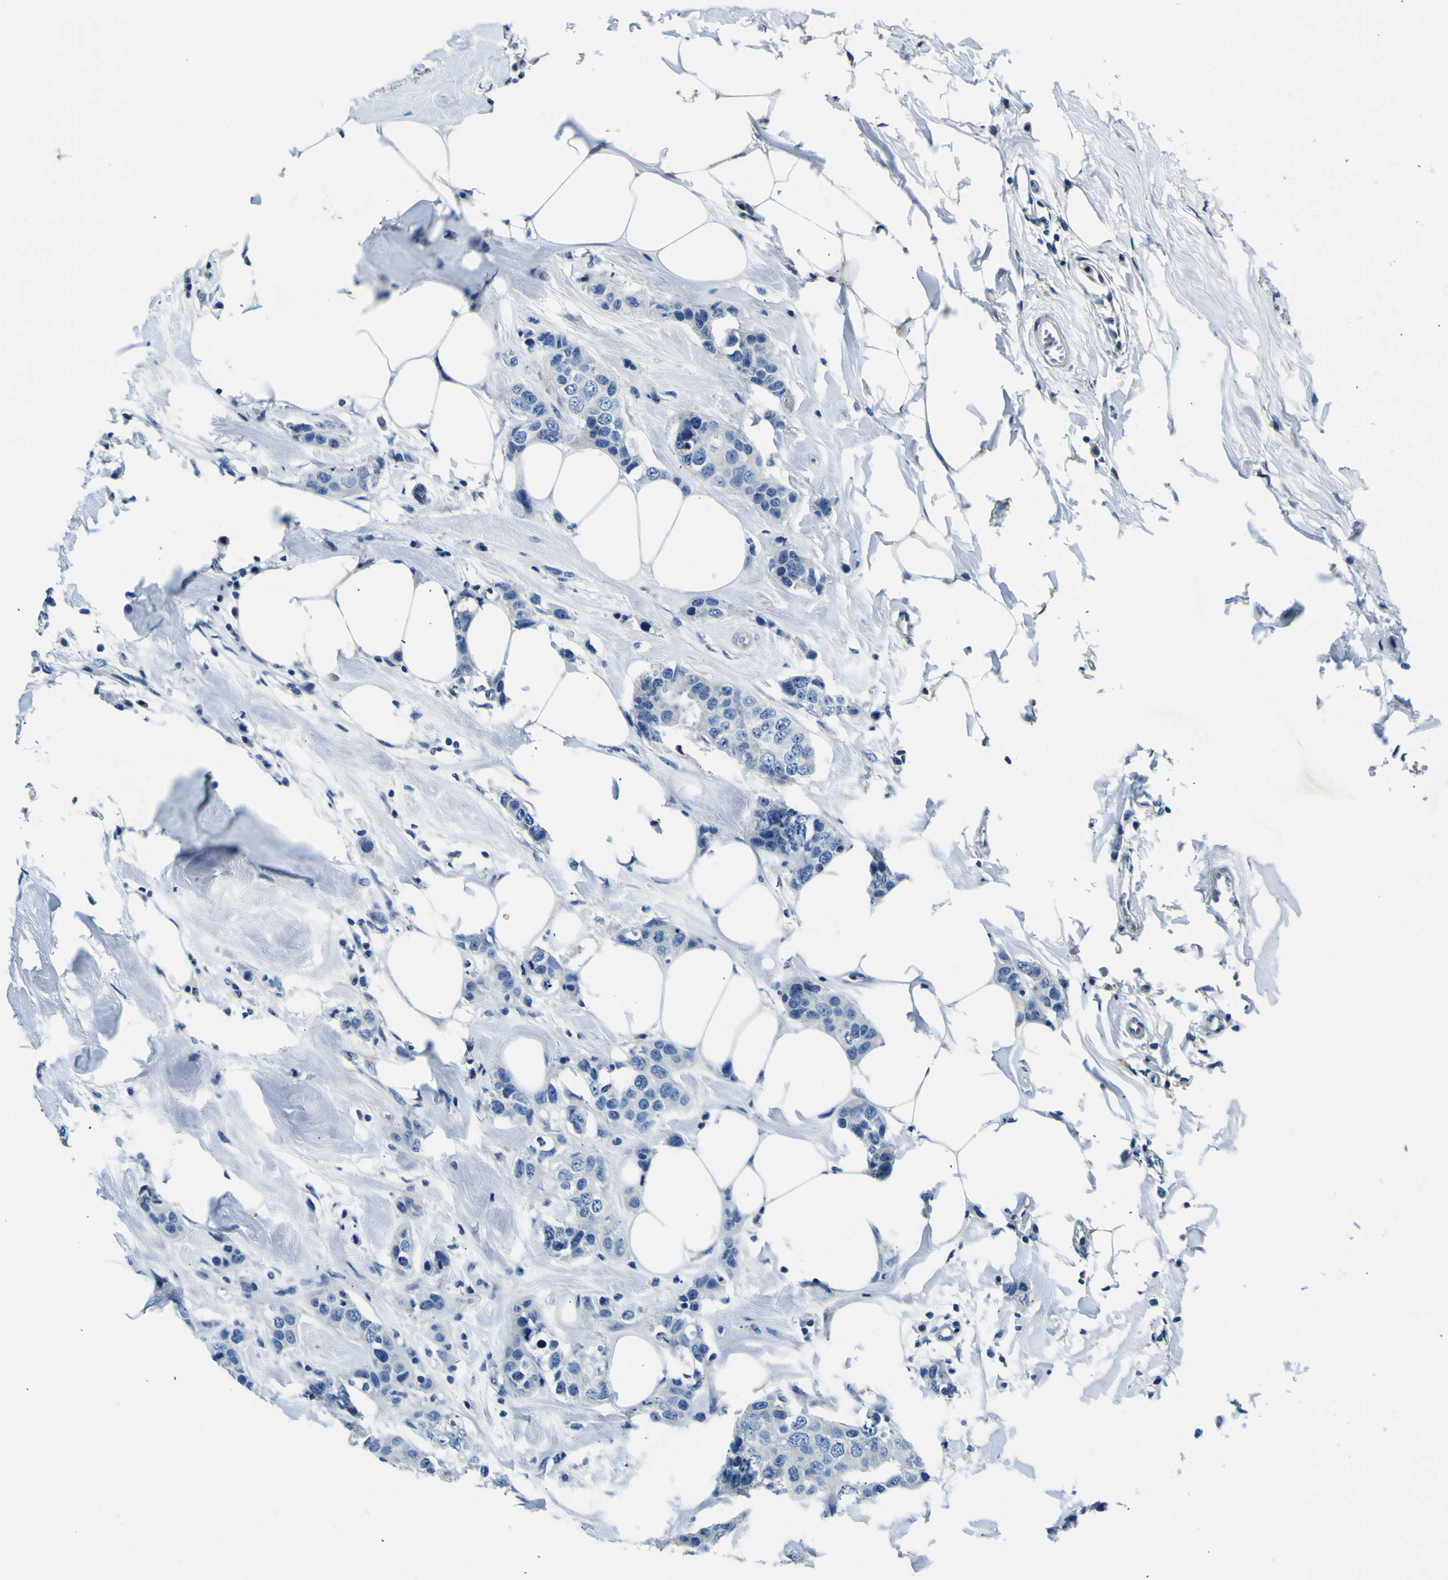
{"staining": {"intensity": "negative", "quantity": "none", "location": "none"}, "tissue": "breast cancer", "cell_type": "Tumor cells", "image_type": "cancer", "snomed": [{"axis": "morphology", "description": "Normal tissue, NOS"}, {"axis": "morphology", "description": "Duct carcinoma"}, {"axis": "topography", "description": "Breast"}], "caption": "Protein analysis of breast cancer (infiltrating ductal carcinoma) reveals no significant positivity in tumor cells.", "gene": "ADGRA2", "patient": {"sex": "female", "age": 50}}